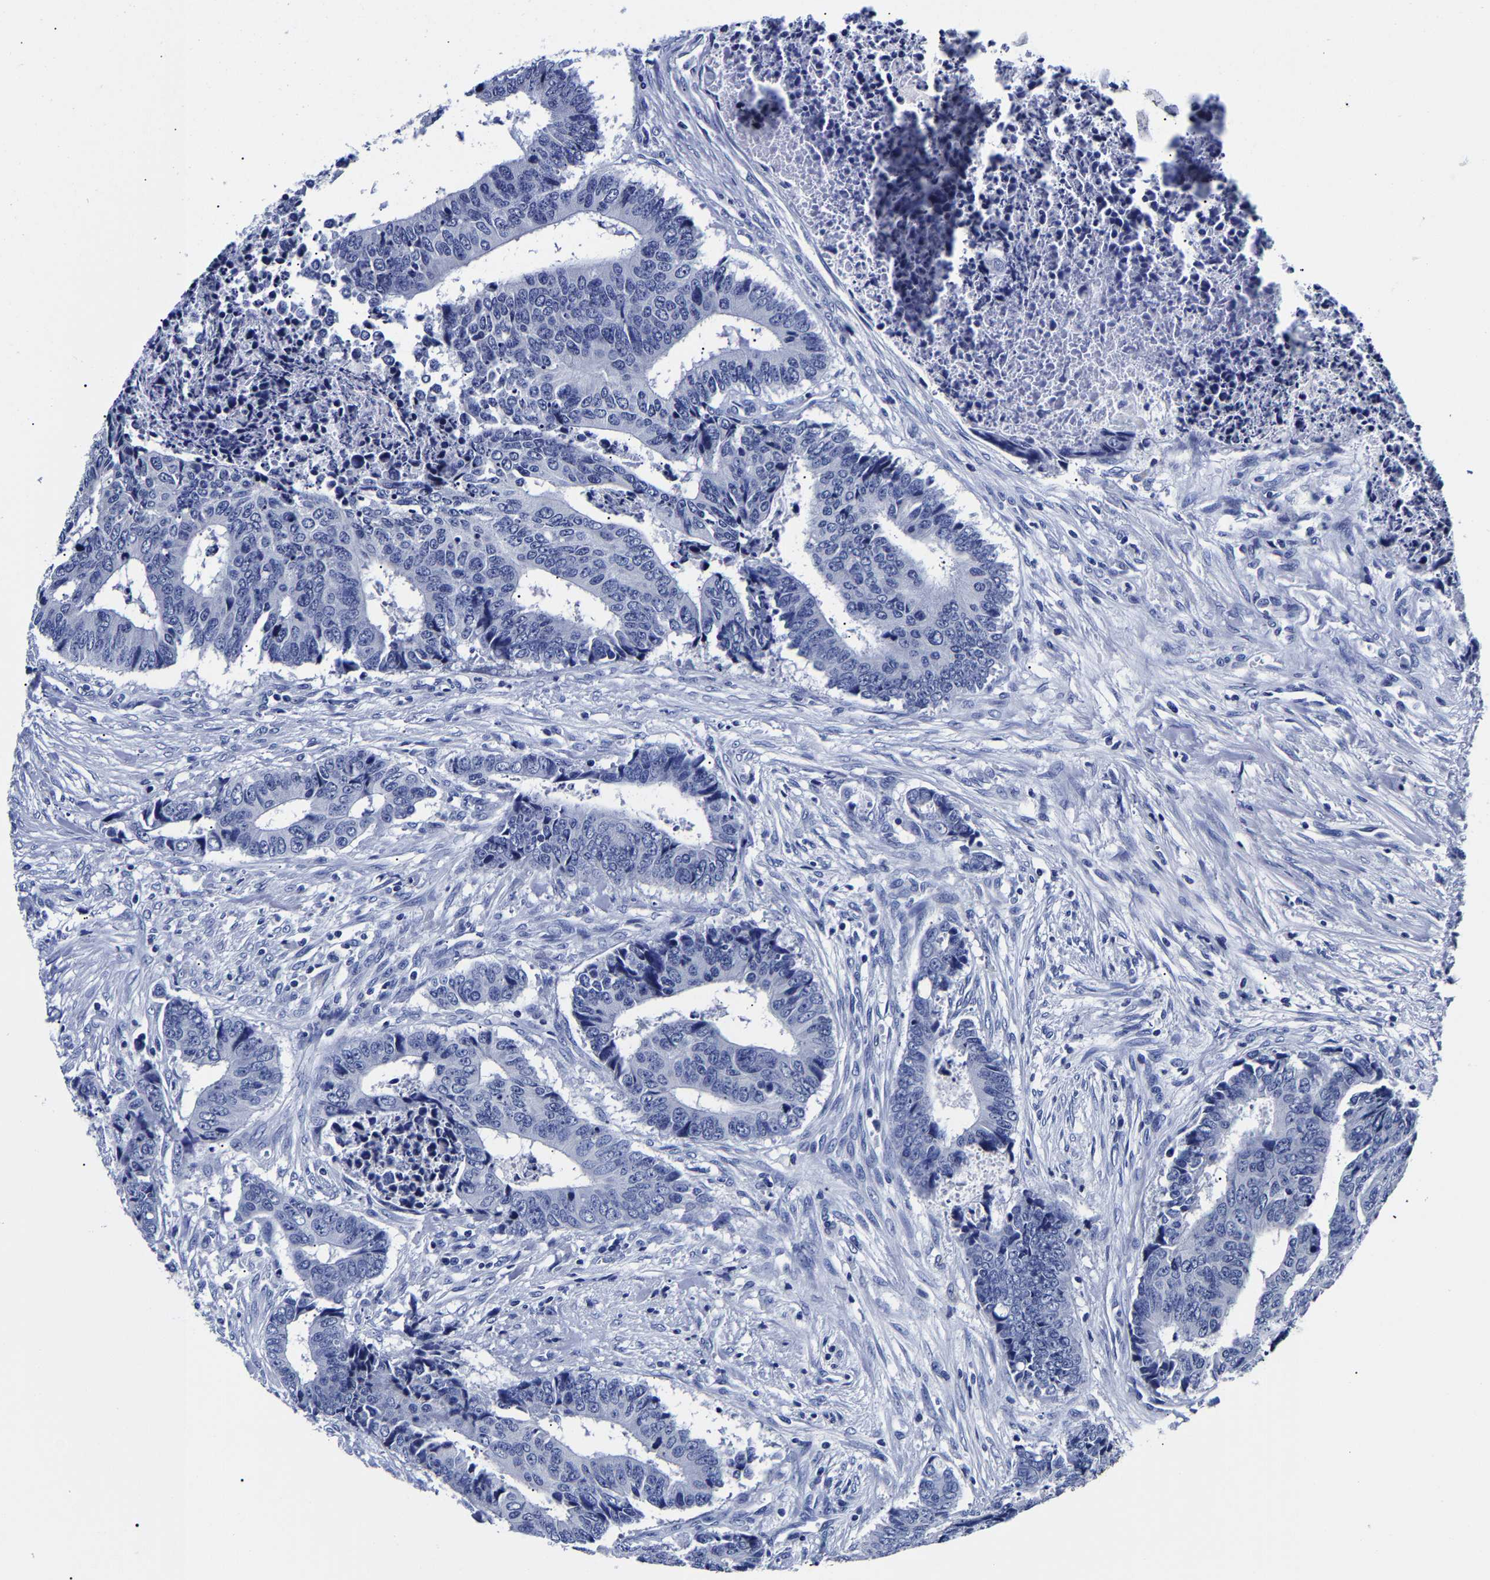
{"staining": {"intensity": "negative", "quantity": "none", "location": "none"}, "tissue": "colorectal cancer", "cell_type": "Tumor cells", "image_type": "cancer", "snomed": [{"axis": "morphology", "description": "Adenocarcinoma, NOS"}, {"axis": "topography", "description": "Rectum"}], "caption": "Protein analysis of colorectal cancer shows no significant staining in tumor cells.", "gene": "CPA2", "patient": {"sex": "male", "age": 84}}